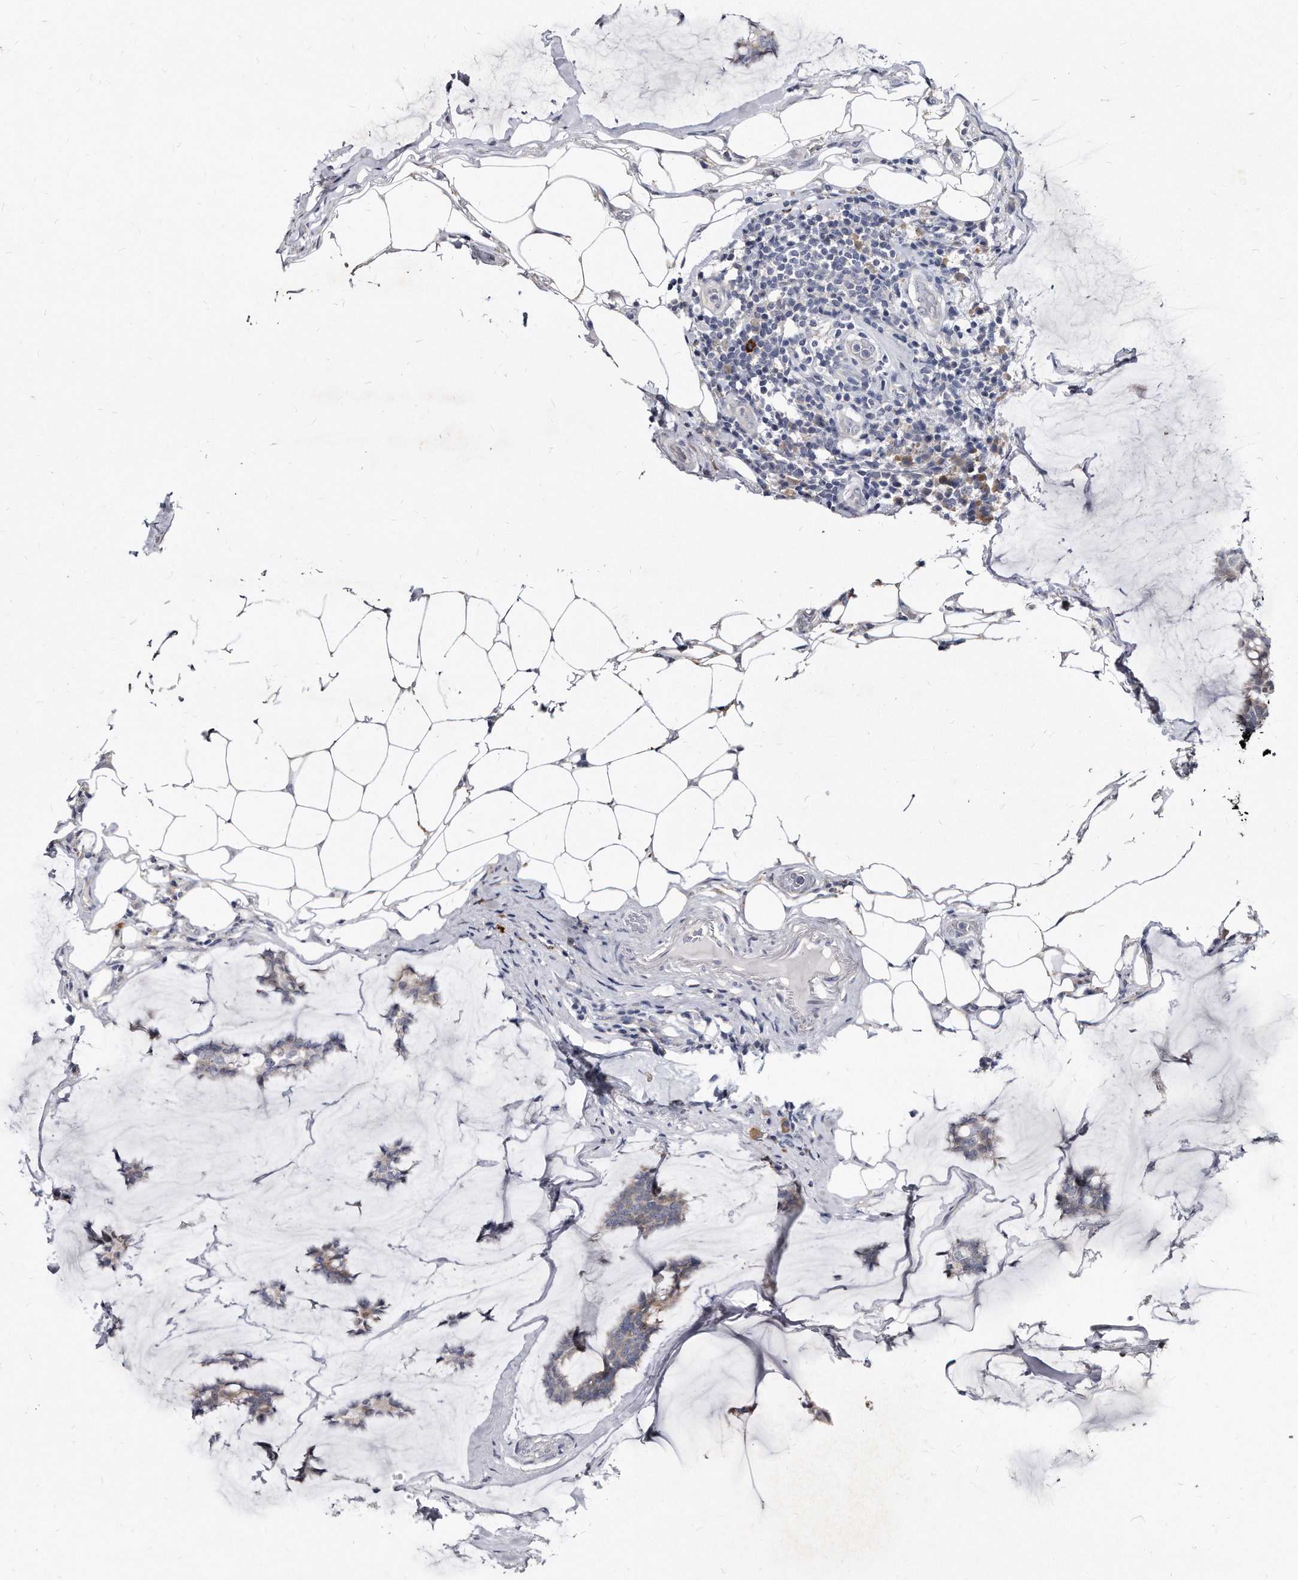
{"staining": {"intensity": "weak", "quantity": "25%-75%", "location": "cytoplasmic/membranous"}, "tissue": "breast cancer", "cell_type": "Tumor cells", "image_type": "cancer", "snomed": [{"axis": "morphology", "description": "Duct carcinoma"}, {"axis": "topography", "description": "Breast"}], "caption": "Breast cancer tissue reveals weak cytoplasmic/membranous staining in approximately 25%-75% of tumor cells Nuclei are stained in blue.", "gene": "KLHDC3", "patient": {"sex": "female", "age": 93}}